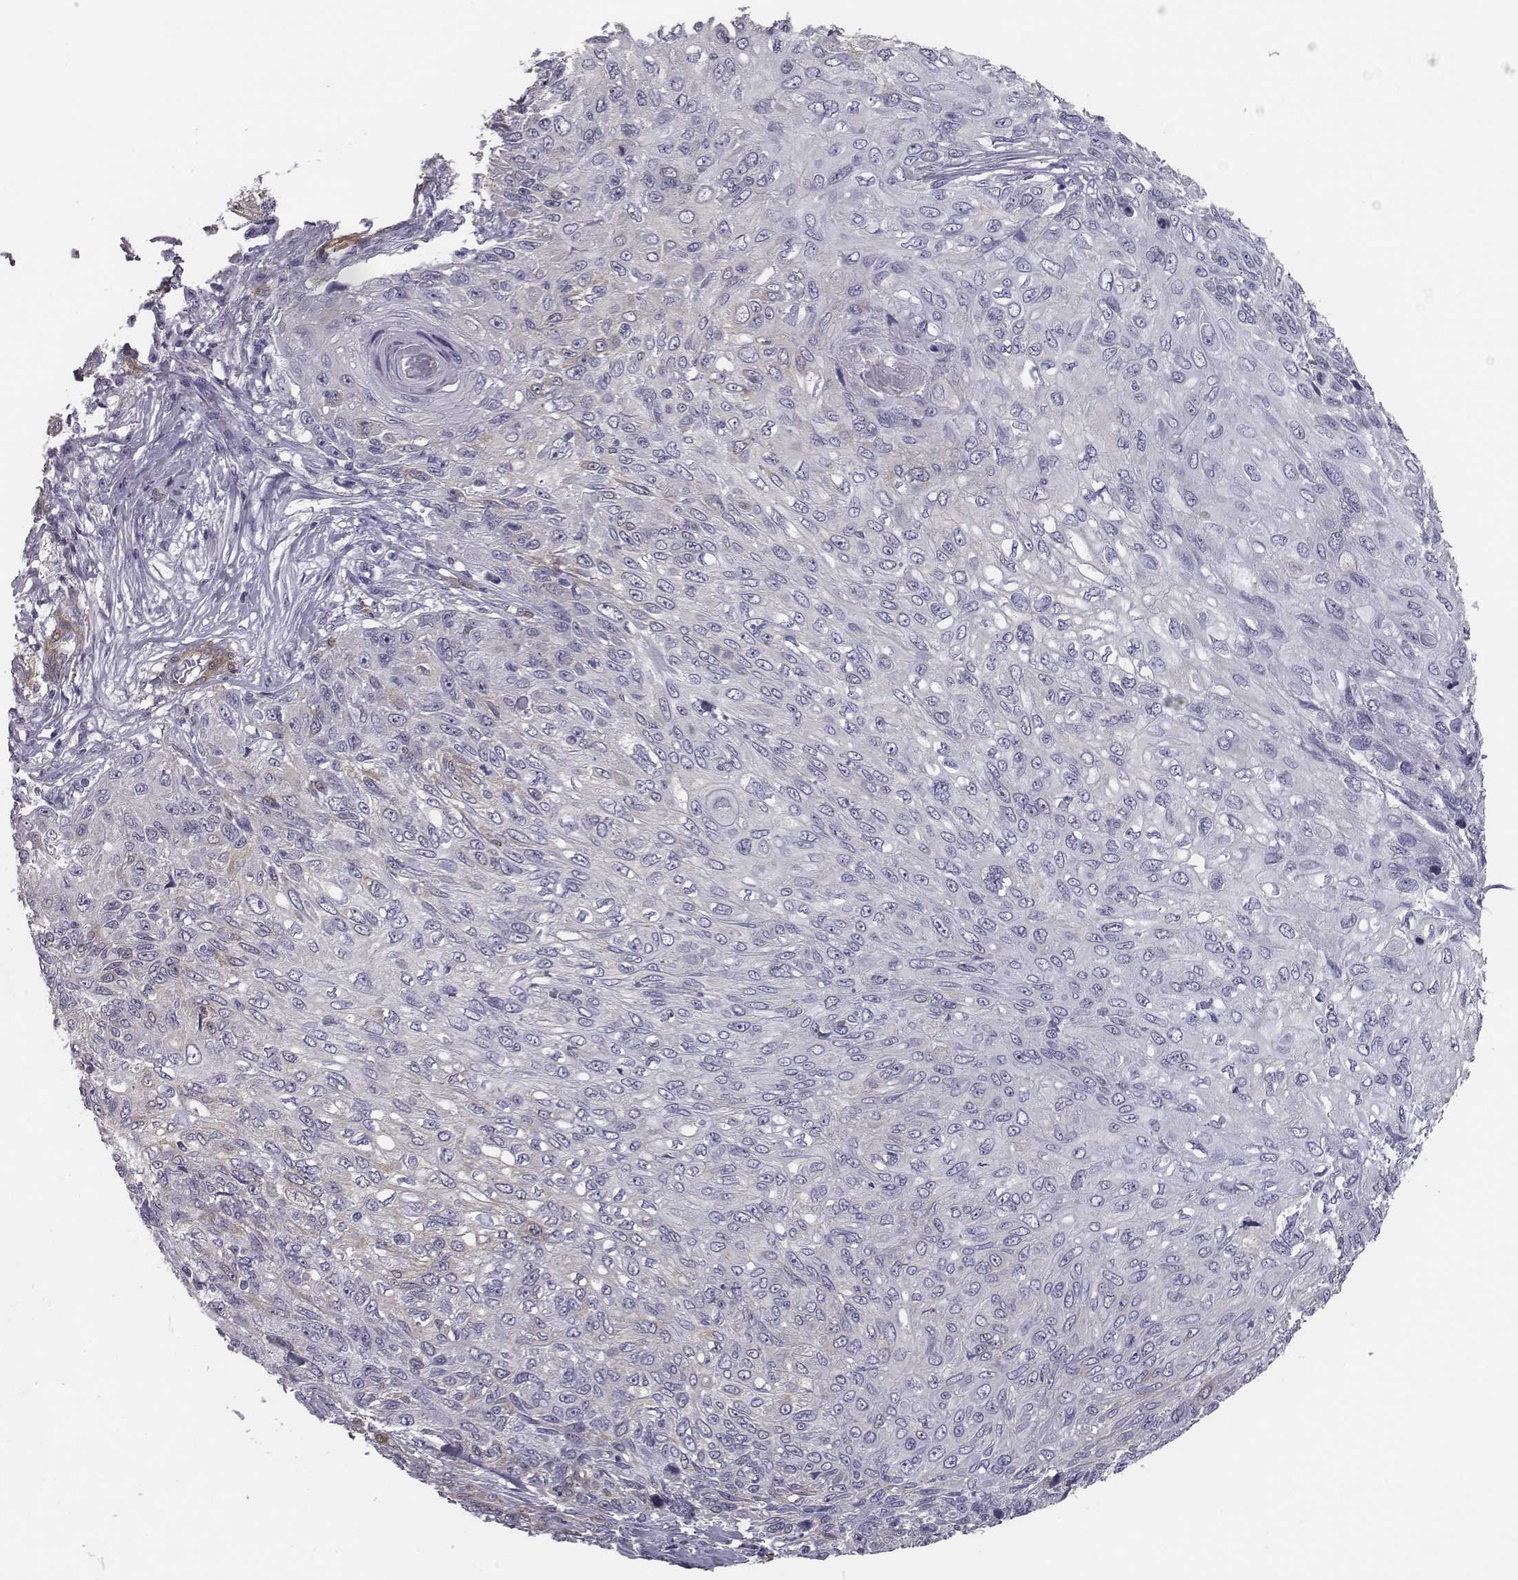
{"staining": {"intensity": "negative", "quantity": "none", "location": "none"}, "tissue": "skin cancer", "cell_type": "Tumor cells", "image_type": "cancer", "snomed": [{"axis": "morphology", "description": "Squamous cell carcinoma, NOS"}, {"axis": "topography", "description": "Skin"}], "caption": "The IHC image has no significant staining in tumor cells of squamous cell carcinoma (skin) tissue.", "gene": "ISYNA1", "patient": {"sex": "male", "age": 92}}